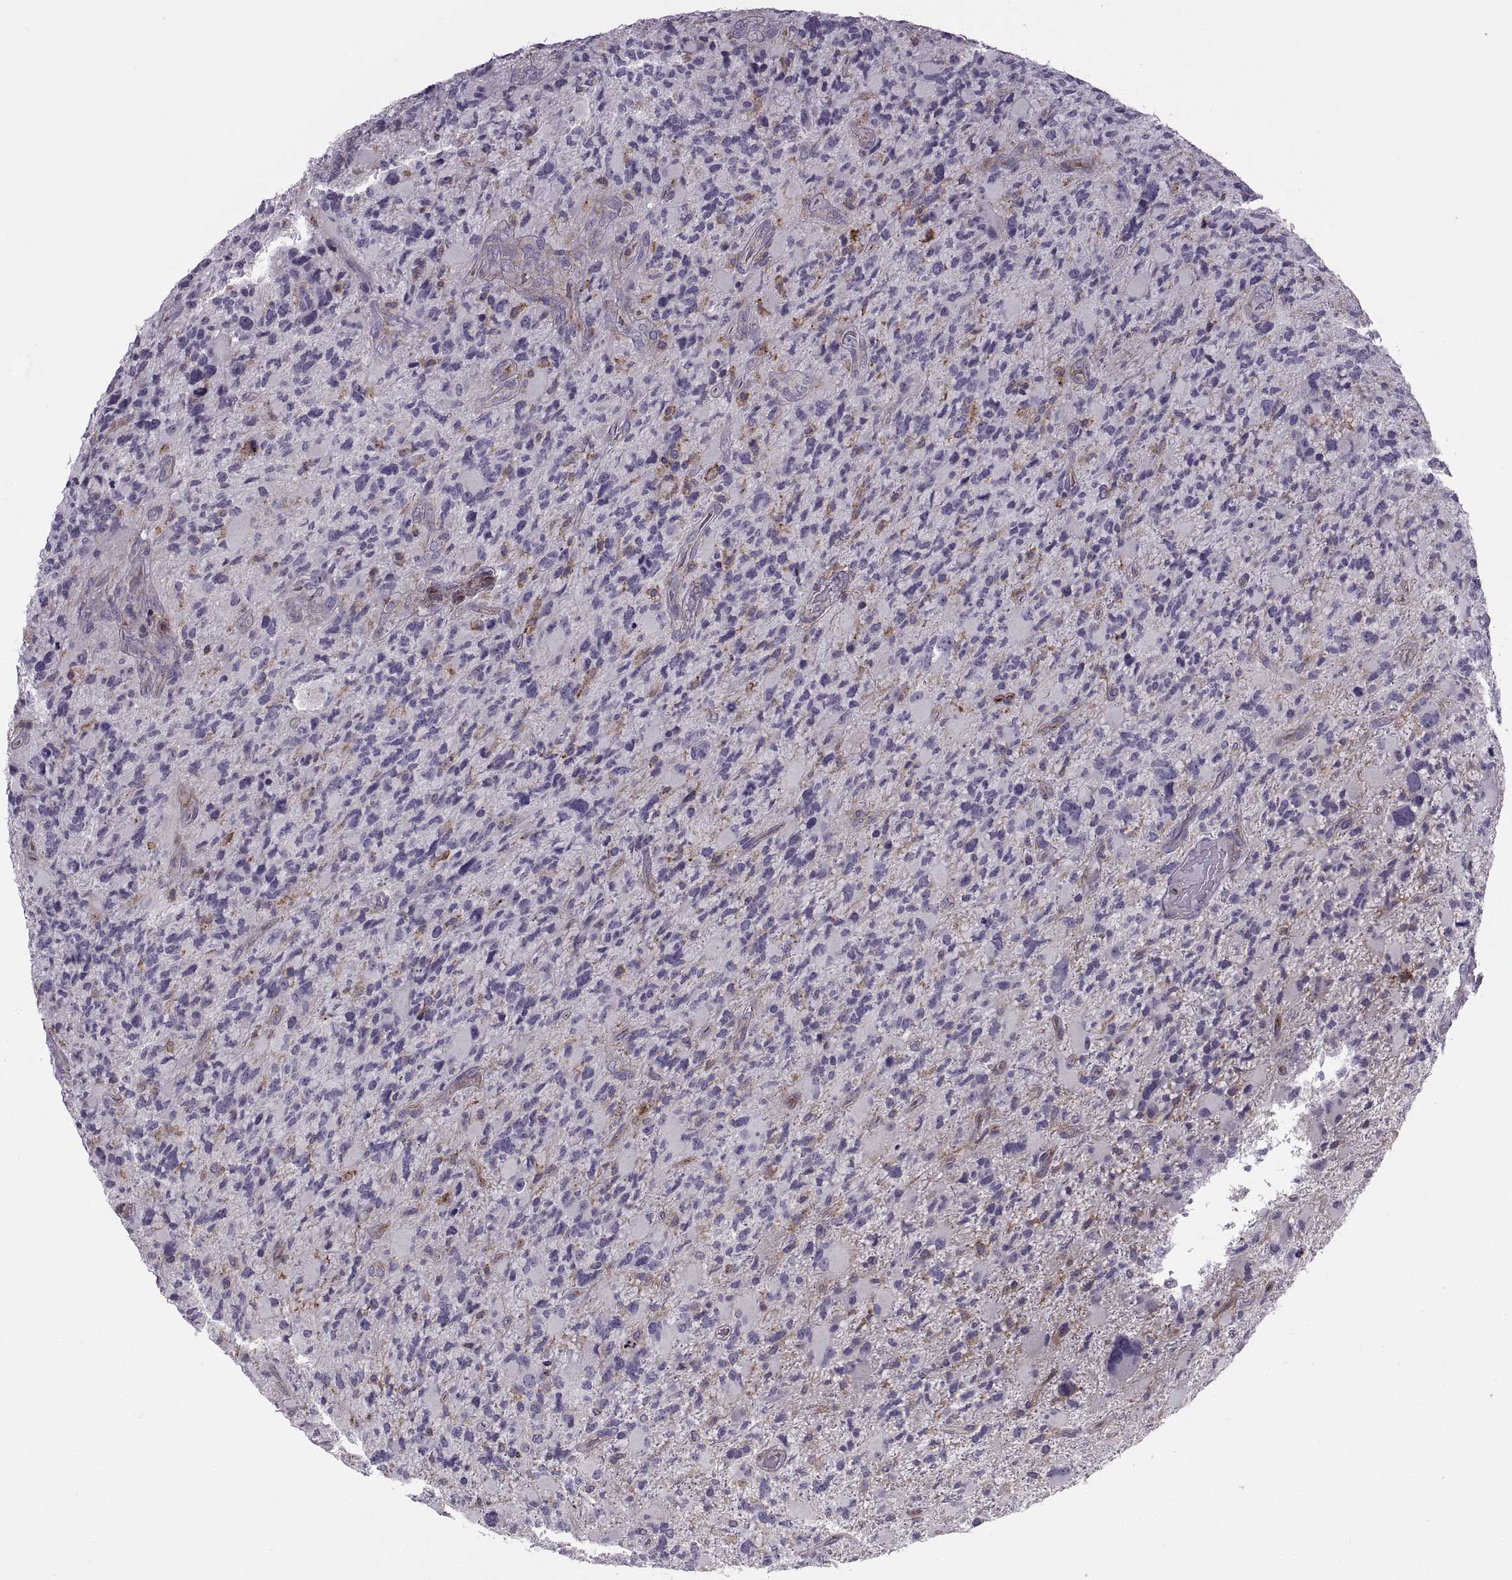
{"staining": {"intensity": "negative", "quantity": "none", "location": "none"}, "tissue": "glioma", "cell_type": "Tumor cells", "image_type": "cancer", "snomed": [{"axis": "morphology", "description": "Glioma, malignant, High grade"}, {"axis": "topography", "description": "Brain"}], "caption": "Tumor cells show no significant expression in glioma.", "gene": "RALB", "patient": {"sex": "female", "age": 71}}